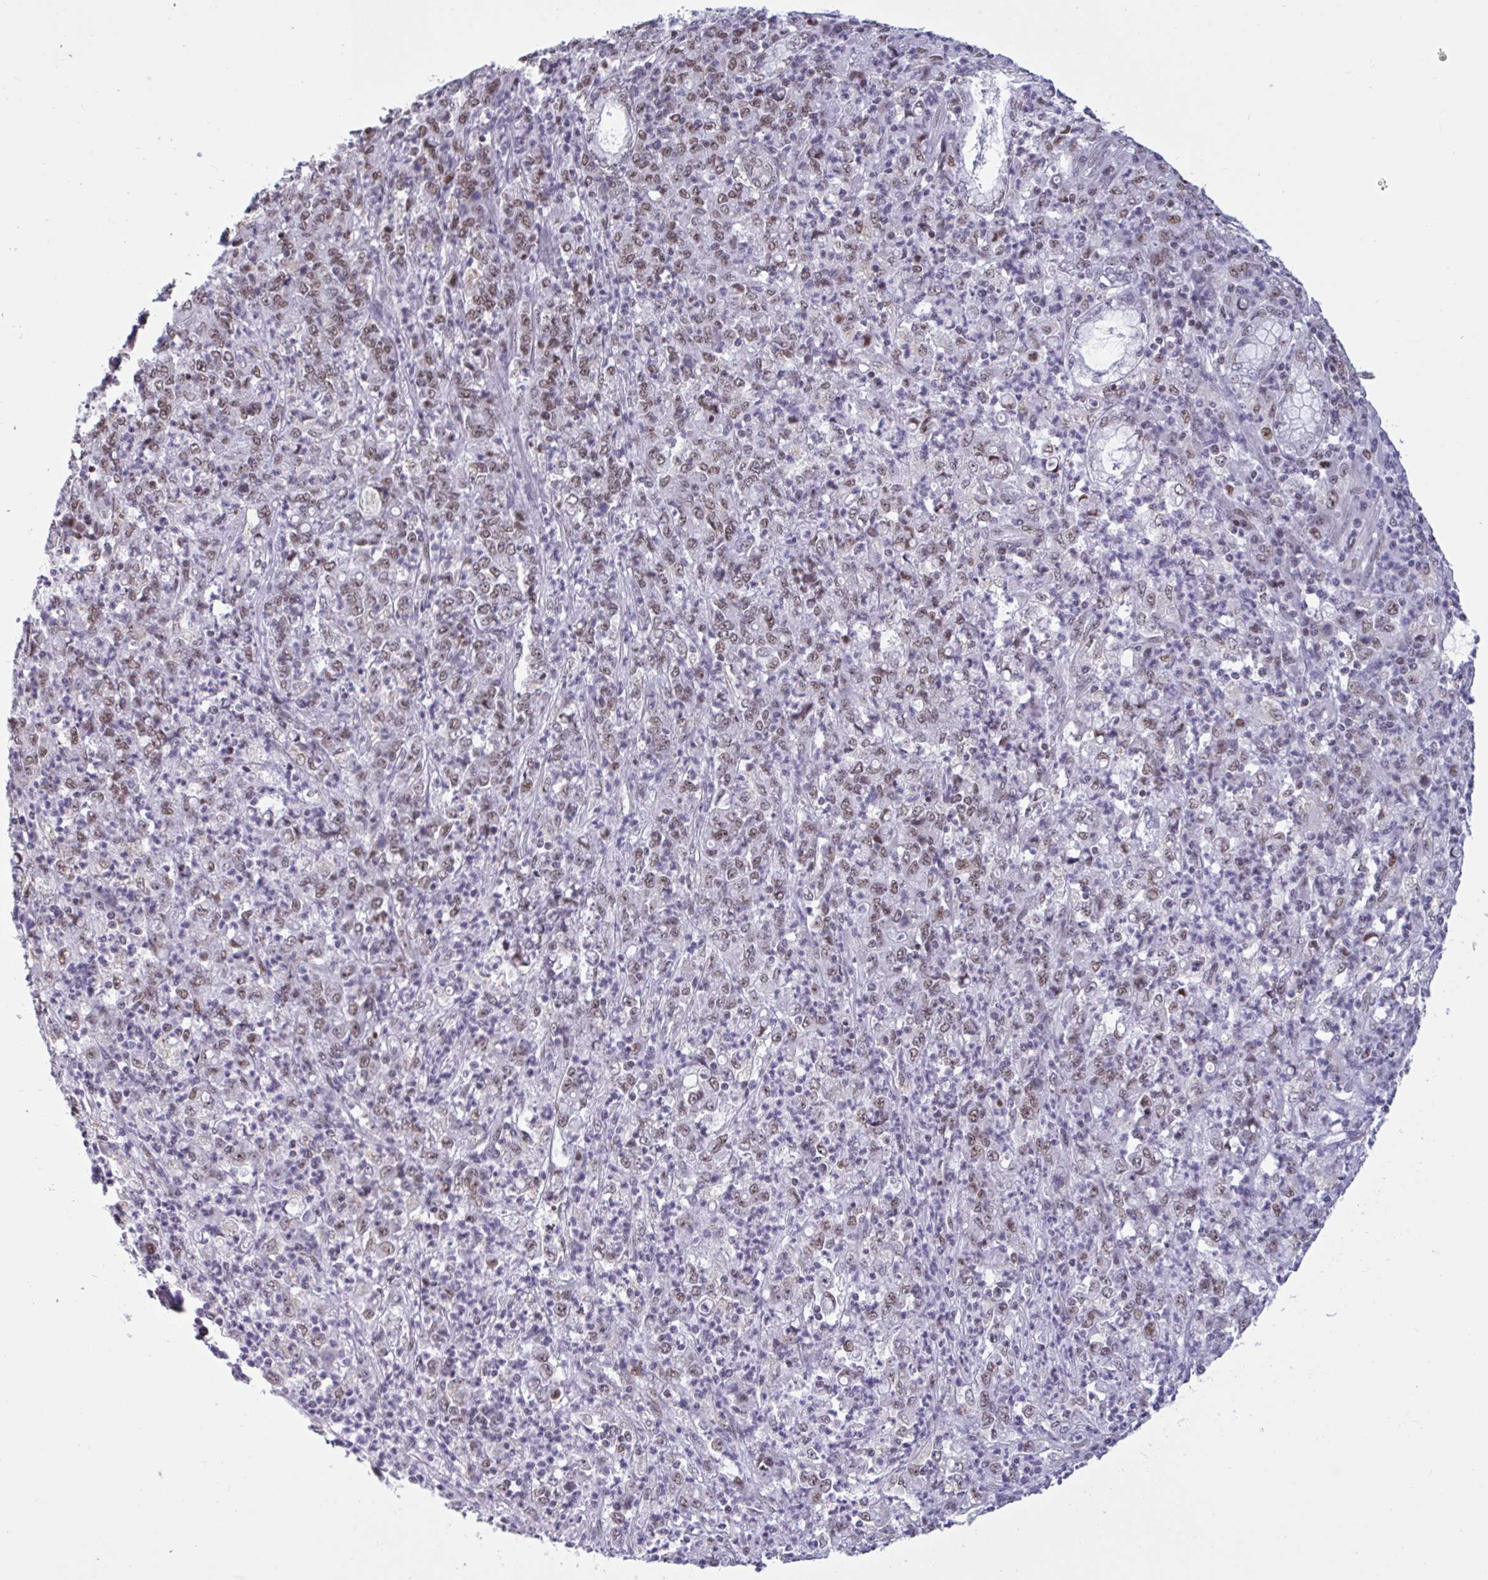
{"staining": {"intensity": "moderate", "quantity": "25%-75%", "location": "nuclear"}, "tissue": "stomach cancer", "cell_type": "Tumor cells", "image_type": "cancer", "snomed": [{"axis": "morphology", "description": "Adenocarcinoma, NOS"}, {"axis": "topography", "description": "Stomach, lower"}], "caption": "DAB (3,3'-diaminobenzidine) immunohistochemical staining of human stomach adenocarcinoma shows moderate nuclear protein expression in approximately 25%-75% of tumor cells.", "gene": "CBFA2T2", "patient": {"sex": "female", "age": 71}}